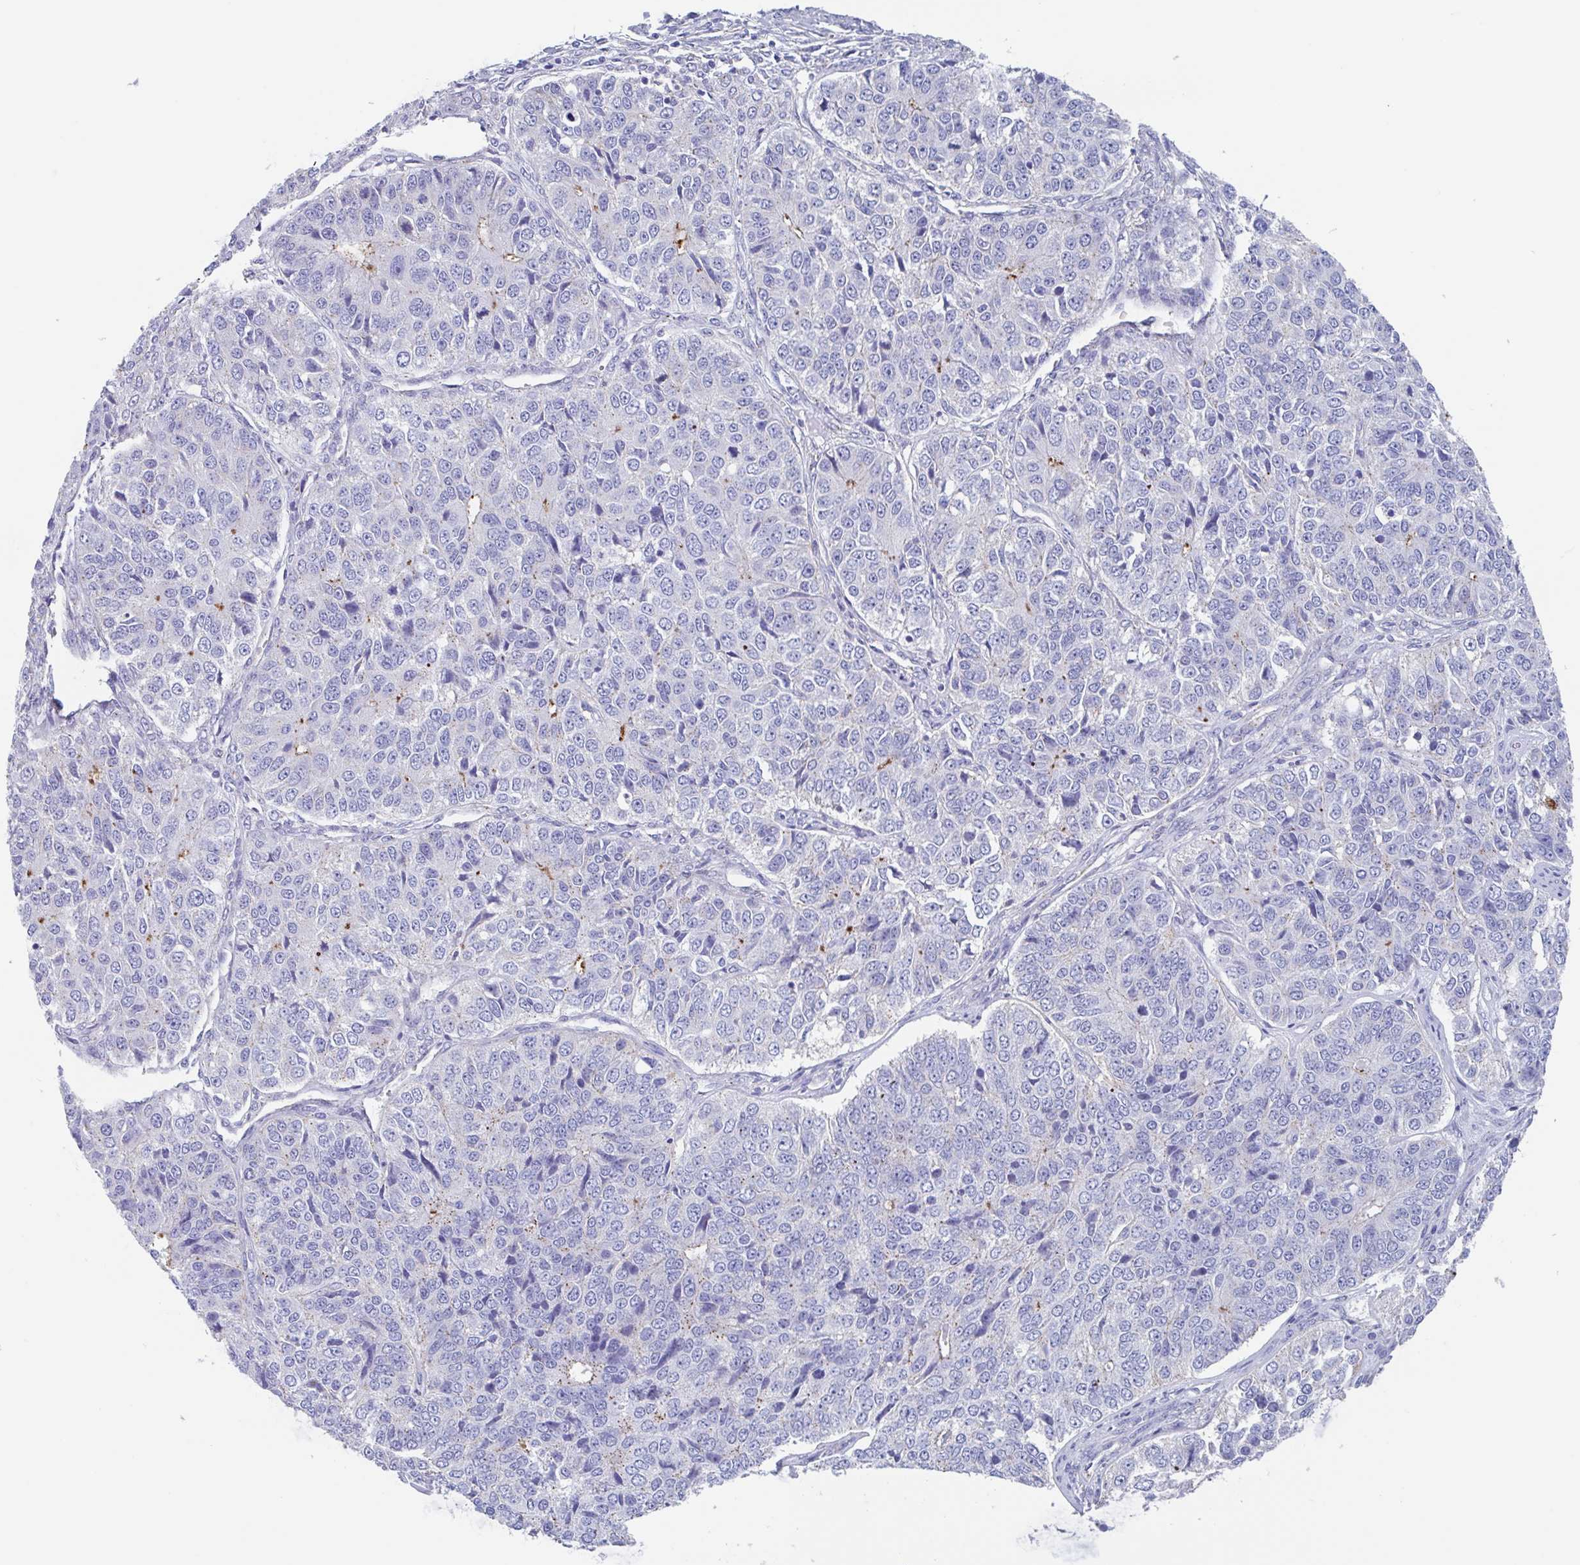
{"staining": {"intensity": "moderate", "quantity": "<25%", "location": "cytoplasmic/membranous"}, "tissue": "ovarian cancer", "cell_type": "Tumor cells", "image_type": "cancer", "snomed": [{"axis": "morphology", "description": "Carcinoma, endometroid"}, {"axis": "topography", "description": "Ovary"}], "caption": "A micrograph of ovarian cancer (endometroid carcinoma) stained for a protein demonstrates moderate cytoplasmic/membranous brown staining in tumor cells.", "gene": "CHMP5", "patient": {"sex": "female", "age": 51}}